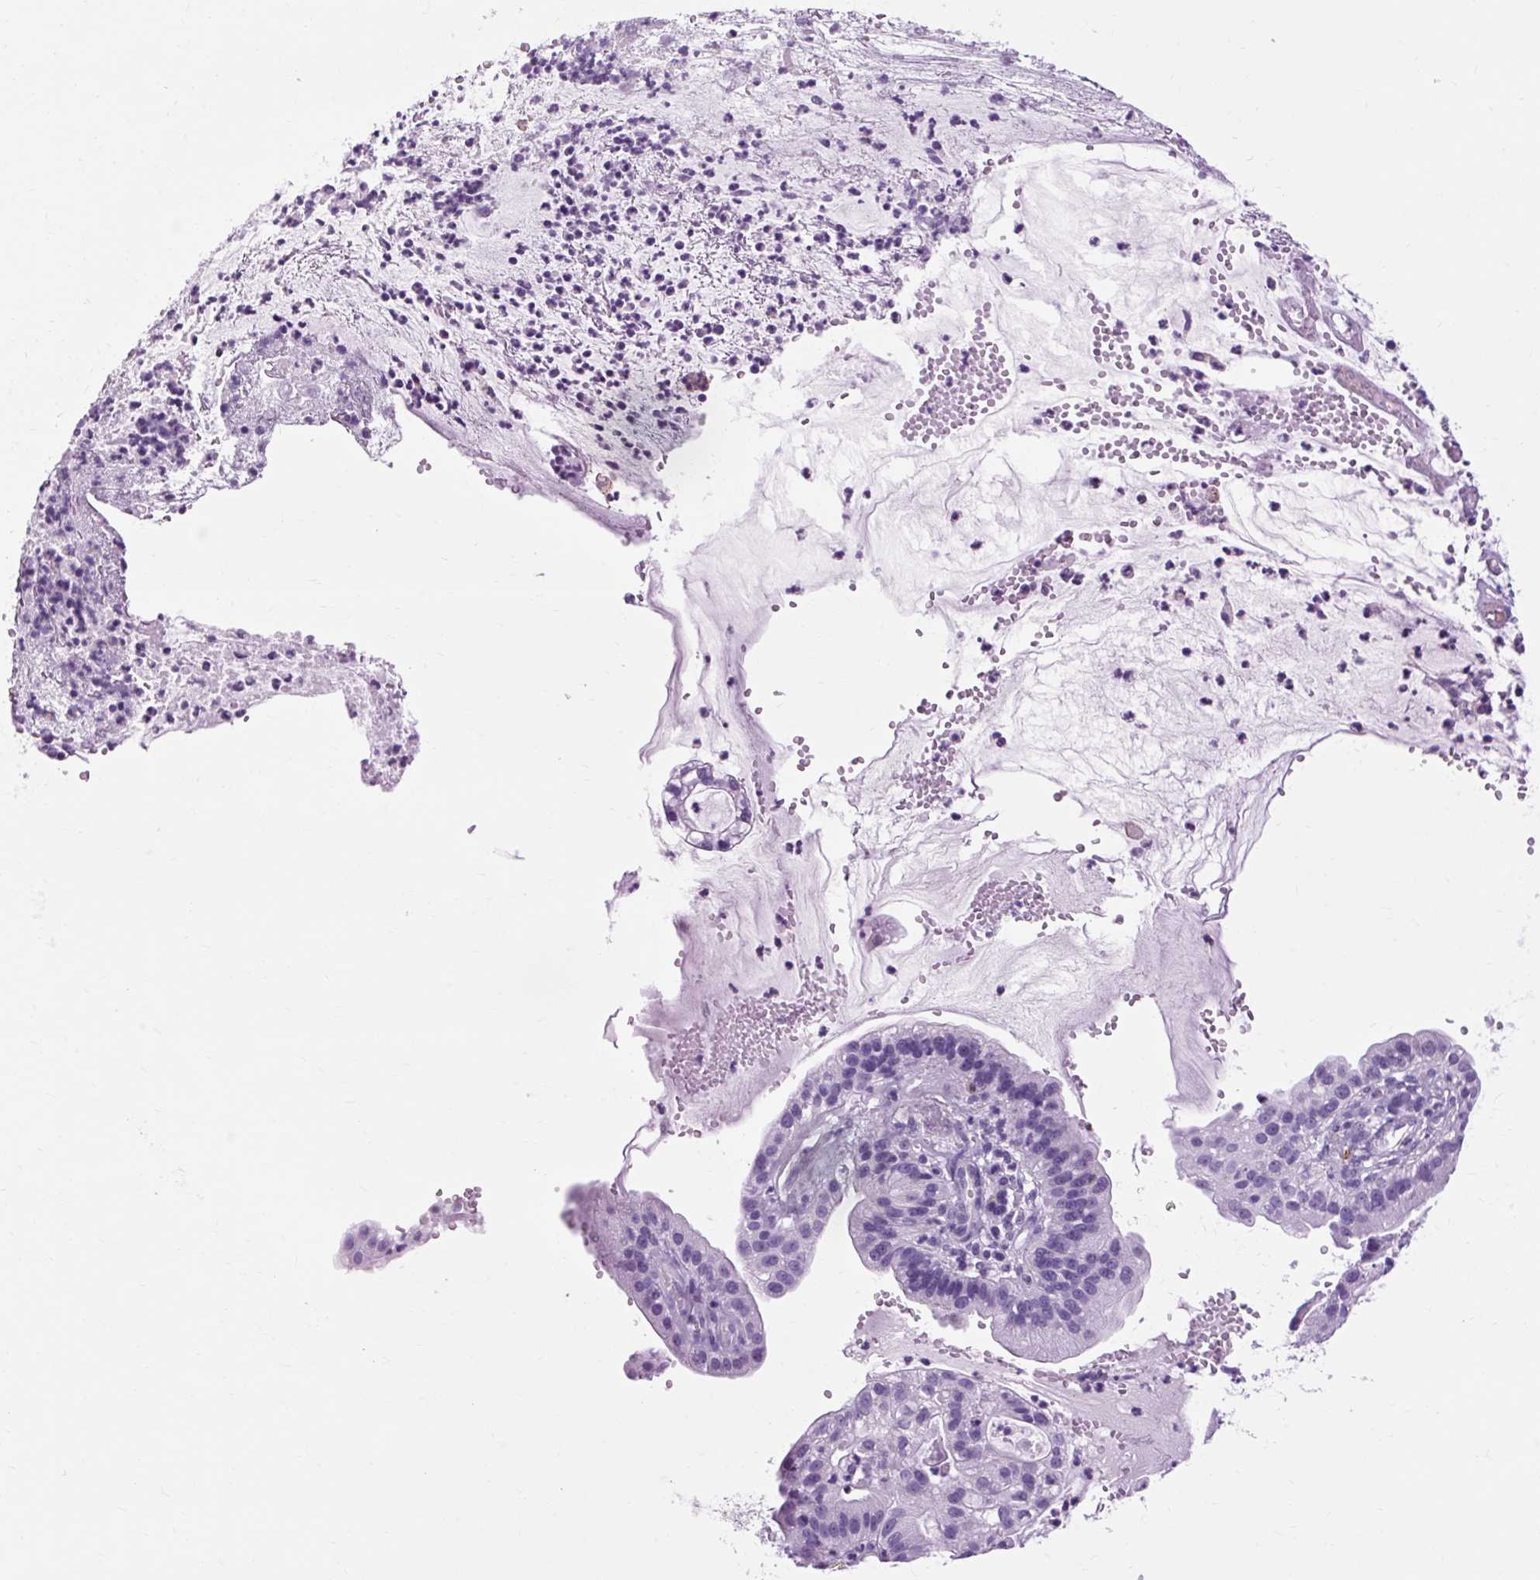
{"staining": {"intensity": "negative", "quantity": "none", "location": "none"}, "tissue": "cervical cancer", "cell_type": "Tumor cells", "image_type": "cancer", "snomed": [{"axis": "morphology", "description": "Adenocarcinoma, NOS"}, {"axis": "topography", "description": "Cervix"}], "caption": "Protein analysis of cervical cancer displays no significant positivity in tumor cells. (Brightfield microscopy of DAB immunohistochemistry at high magnification).", "gene": "OOEP", "patient": {"sex": "female", "age": 41}}